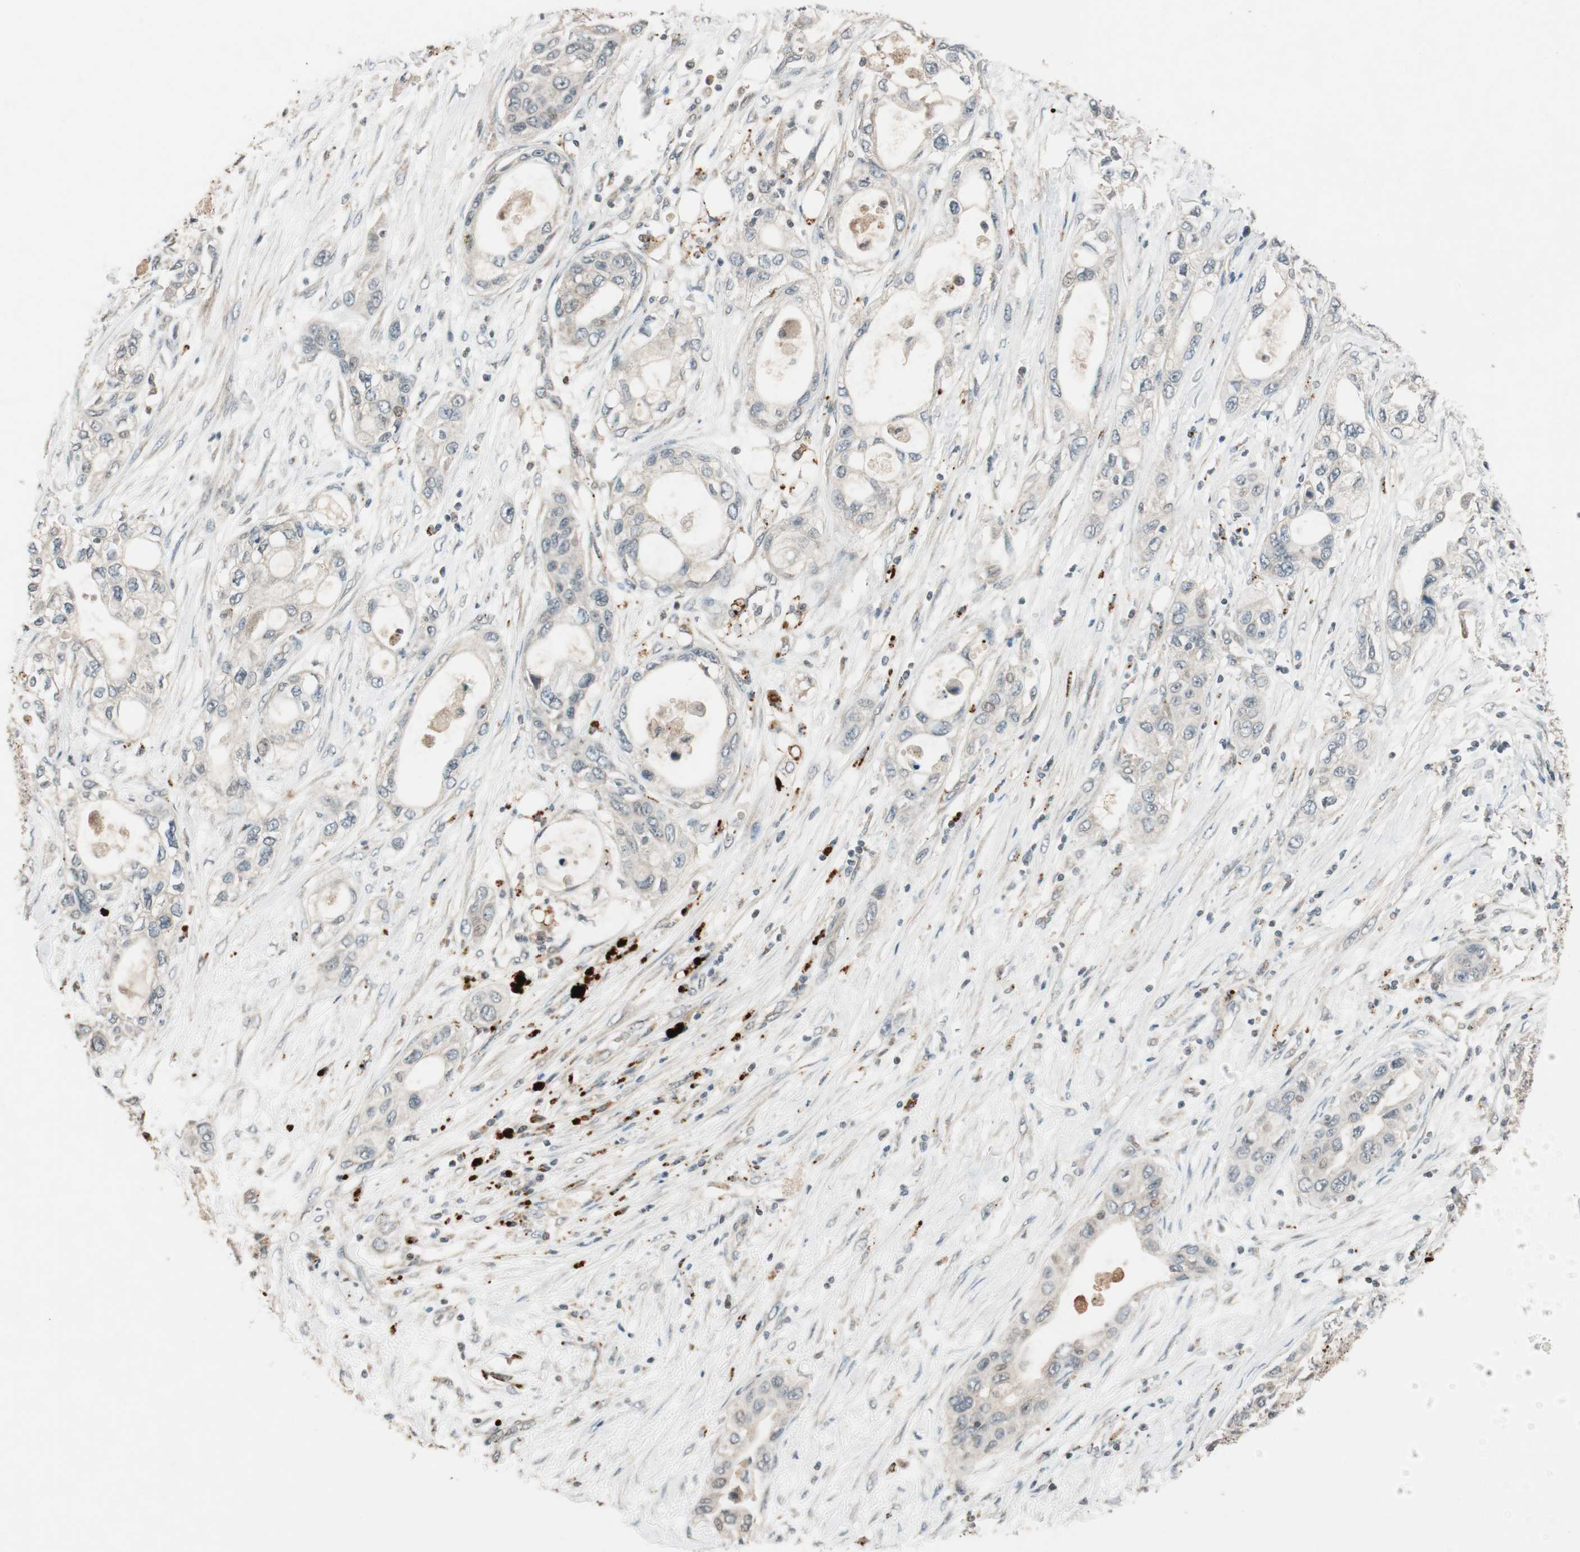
{"staining": {"intensity": "weak", "quantity": ">75%", "location": "cytoplasmic/membranous"}, "tissue": "pancreatic cancer", "cell_type": "Tumor cells", "image_type": "cancer", "snomed": [{"axis": "morphology", "description": "Adenocarcinoma, NOS"}, {"axis": "topography", "description": "Pancreas"}], "caption": "Immunohistochemistry (IHC) histopathology image of neoplastic tissue: adenocarcinoma (pancreatic) stained using IHC displays low levels of weak protein expression localized specifically in the cytoplasmic/membranous of tumor cells, appearing as a cytoplasmic/membranous brown color.", "gene": "GLB1", "patient": {"sex": "female", "age": 70}}